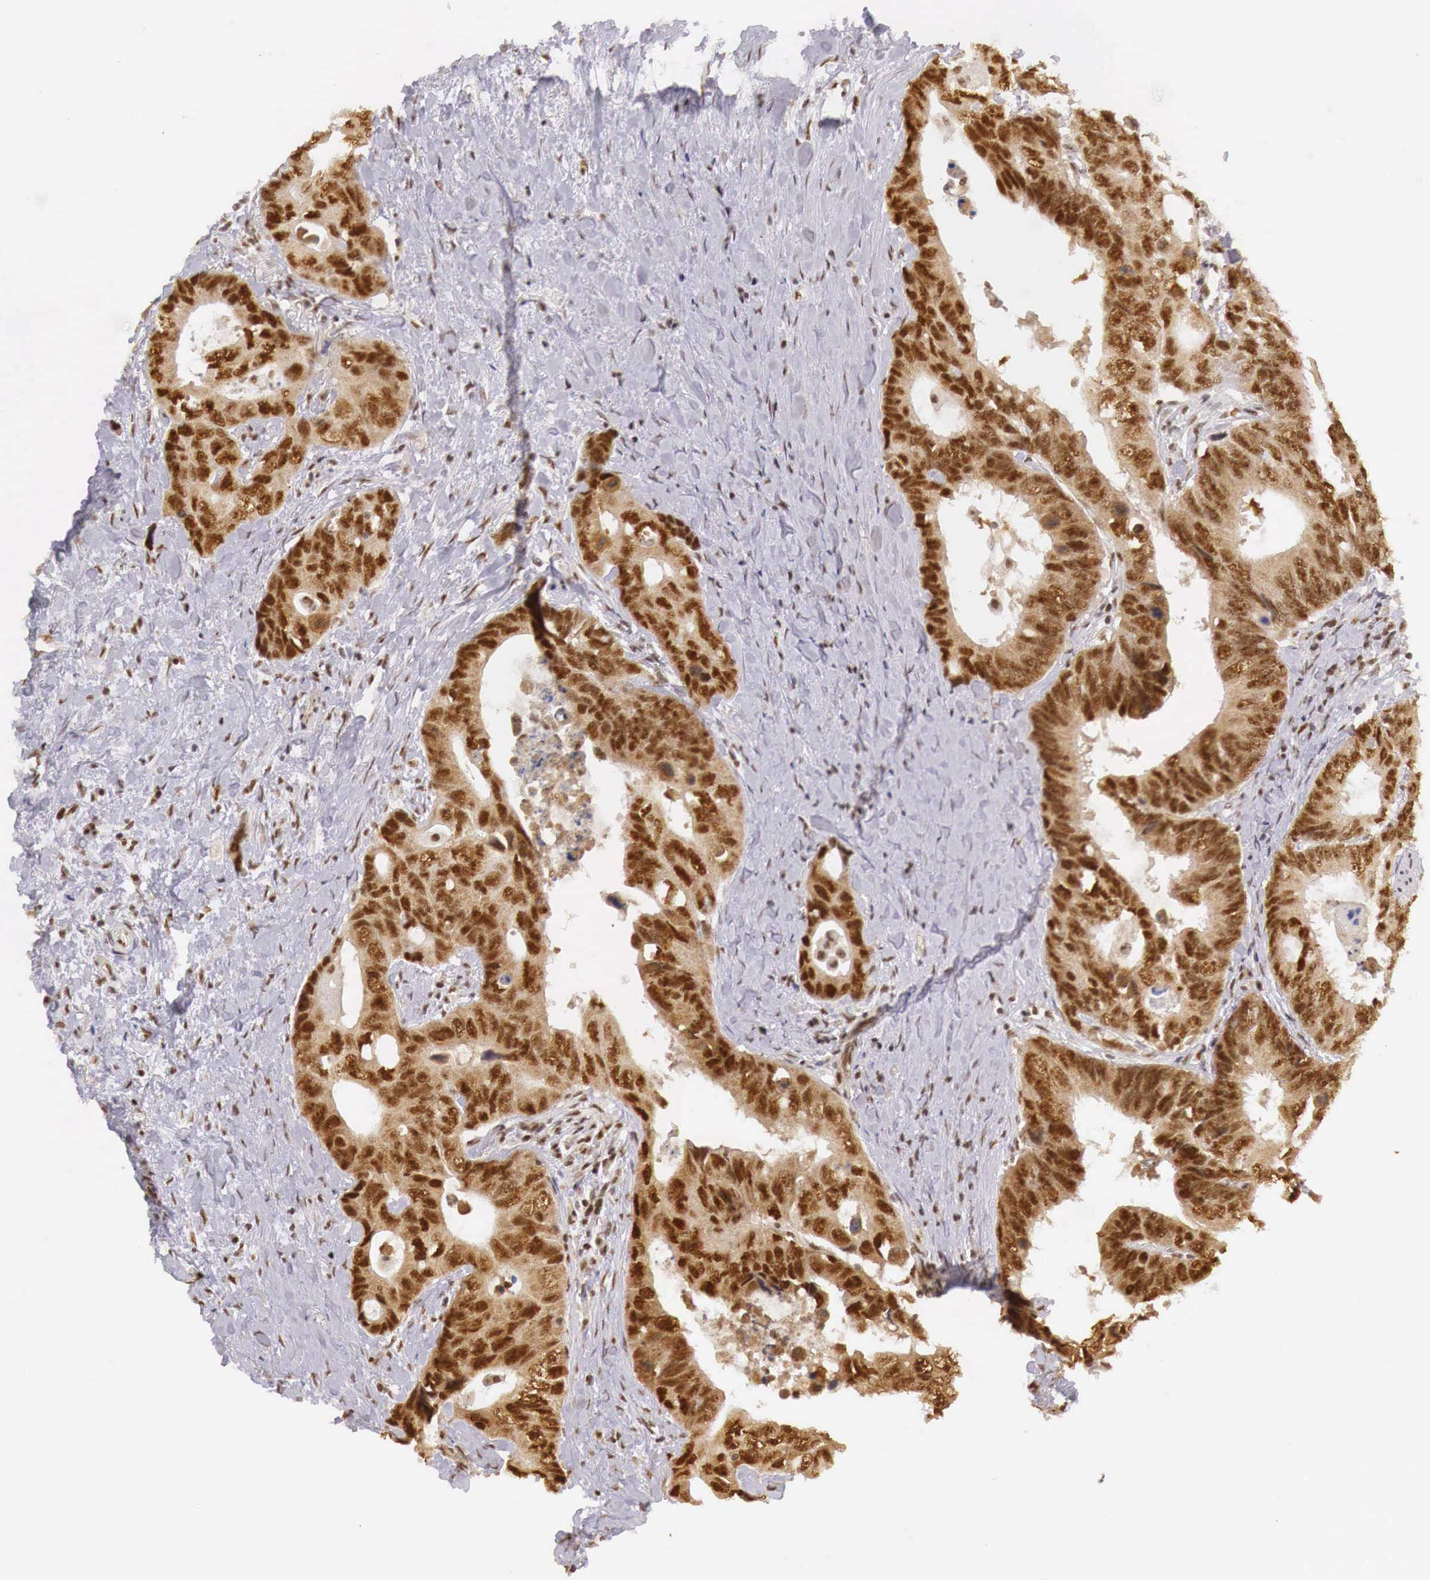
{"staining": {"intensity": "strong", "quantity": ">75%", "location": "cytoplasmic/membranous,nuclear"}, "tissue": "colorectal cancer", "cell_type": "Tumor cells", "image_type": "cancer", "snomed": [{"axis": "morphology", "description": "Adenocarcinoma, NOS"}, {"axis": "topography", "description": "Rectum"}], "caption": "A high amount of strong cytoplasmic/membranous and nuclear expression is appreciated in approximately >75% of tumor cells in adenocarcinoma (colorectal) tissue.", "gene": "GPKOW", "patient": {"sex": "female", "age": 67}}